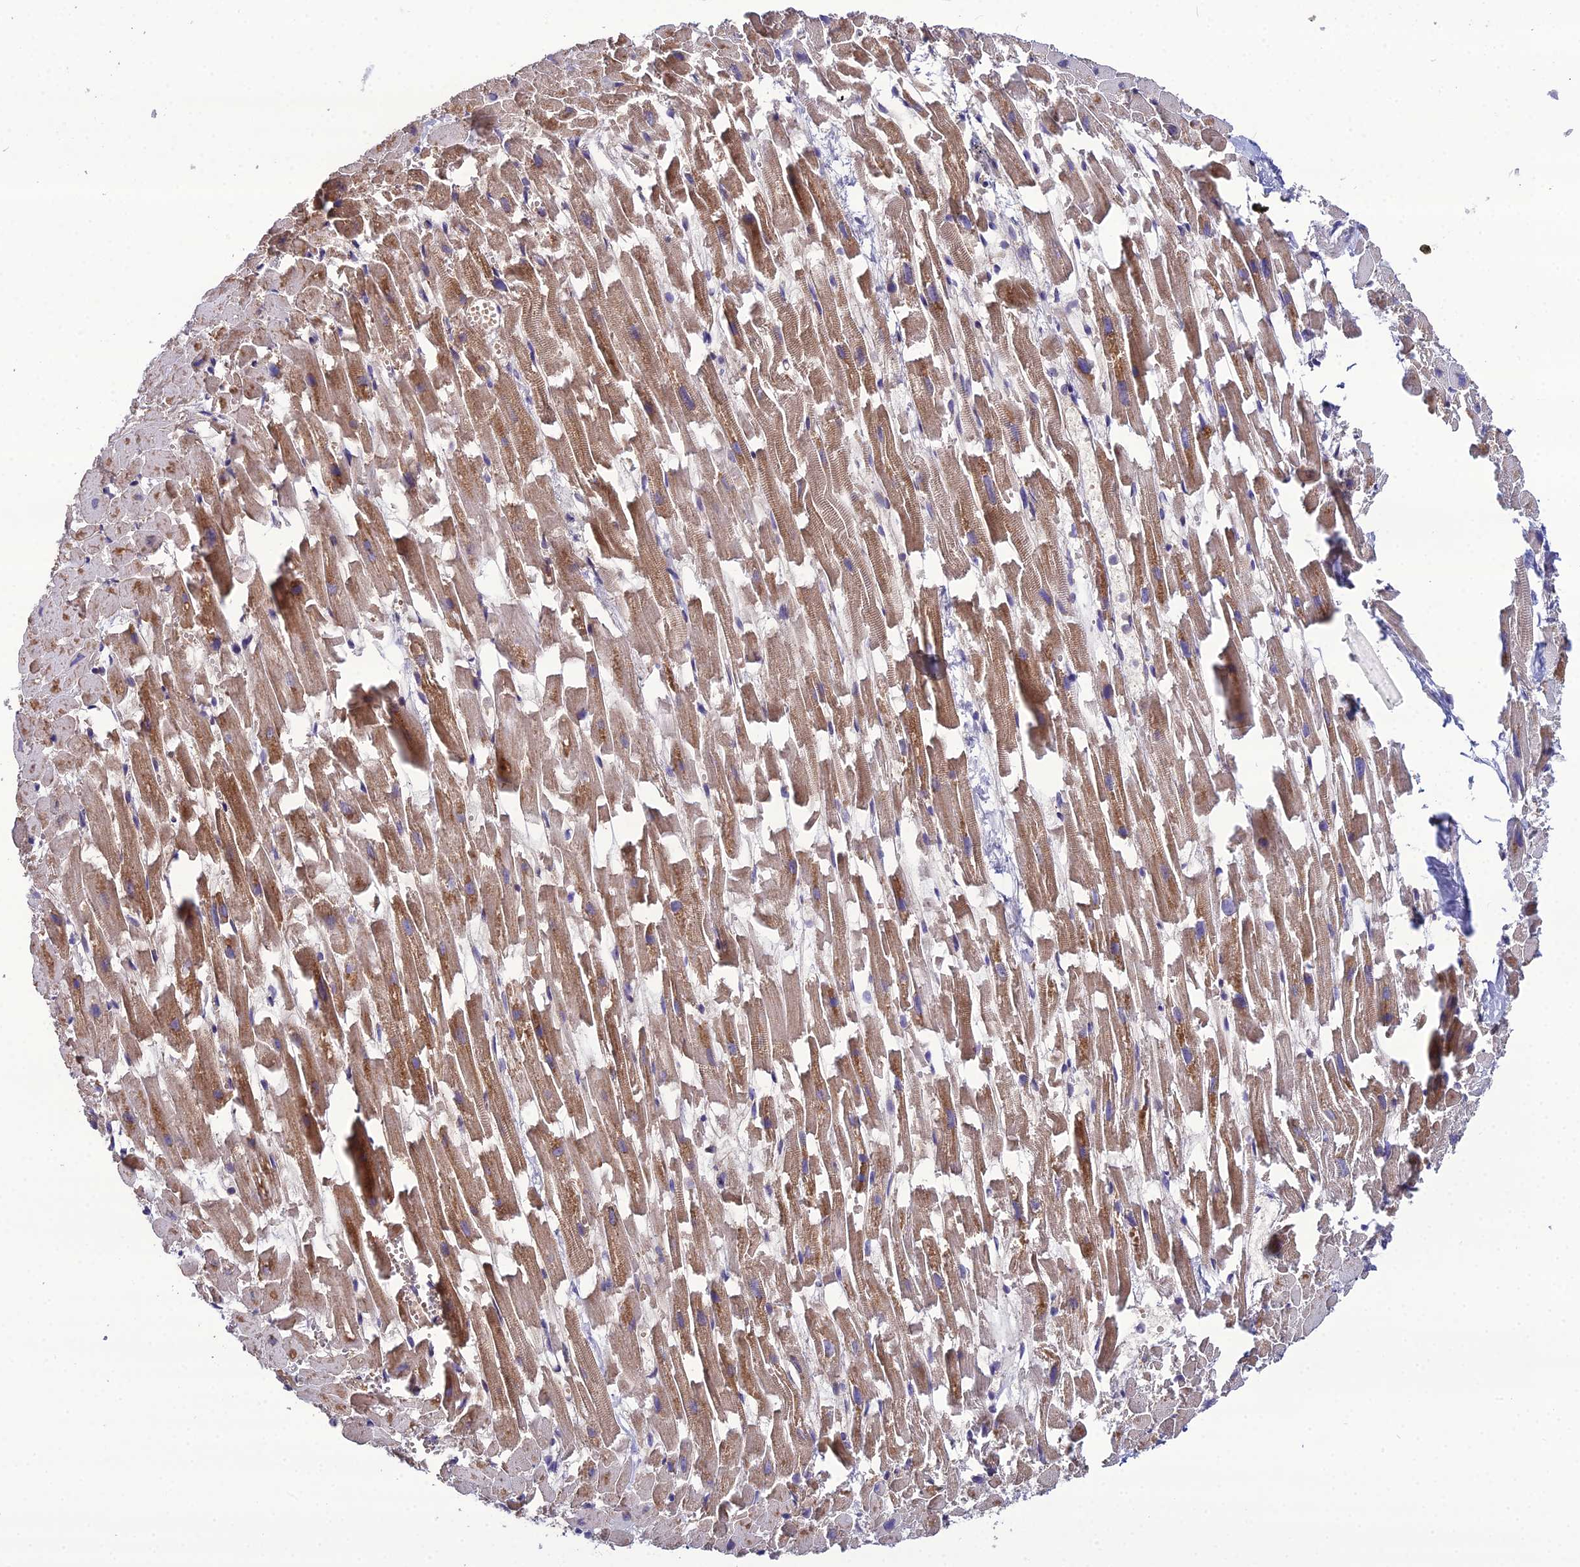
{"staining": {"intensity": "moderate", "quantity": ">75%", "location": "cytoplasmic/membranous"}, "tissue": "heart muscle", "cell_type": "Cardiomyocytes", "image_type": "normal", "snomed": [{"axis": "morphology", "description": "Normal tissue, NOS"}, {"axis": "topography", "description": "Heart"}], "caption": "Brown immunohistochemical staining in normal heart muscle demonstrates moderate cytoplasmic/membranous staining in about >75% of cardiomyocytes.", "gene": "ARL2", "patient": {"sex": "female", "age": 64}}